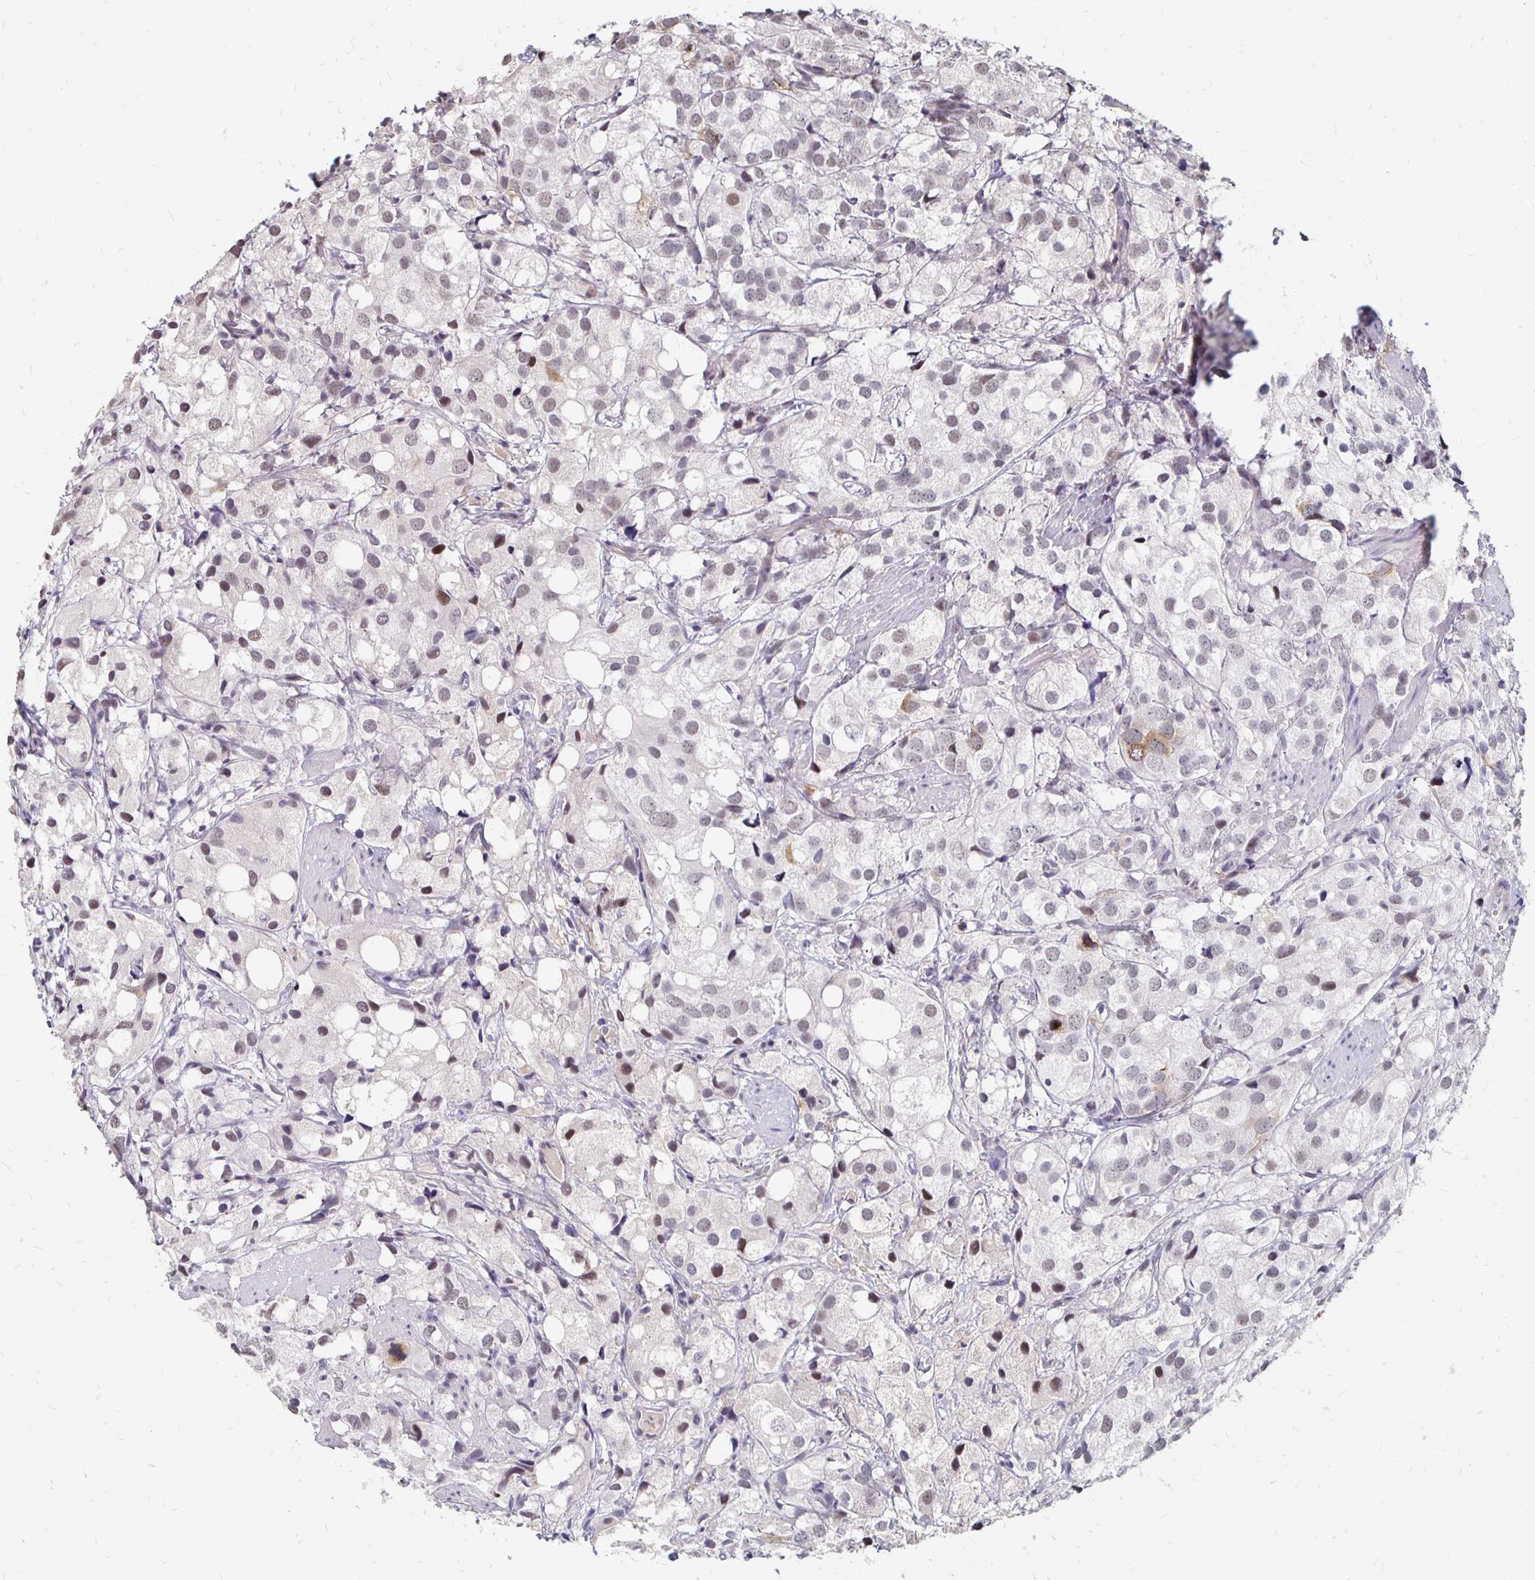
{"staining": {"intensity": "weak", "quantity": "<25%", "location": "nuclear"}, "tissue": "prostate cancer", "cell_type": "Tumor cells", "image_type": "cancer", "snomed": [{"axis": "morphology", "description": "Adenocarcinoma, High grade"}, {"axis": "topography", "description": "Prostate"}], "caption": "DAB (3,3'-diaminobenzidine) immunohistochemical staining of human adenocarcinoma (high-grade) (prostate) demonstrates no significant positivity in tumor cells. Nuclei are stained in blue.", "gene": "CLASRP", "patient": {"sex": "male", "age": 86}}